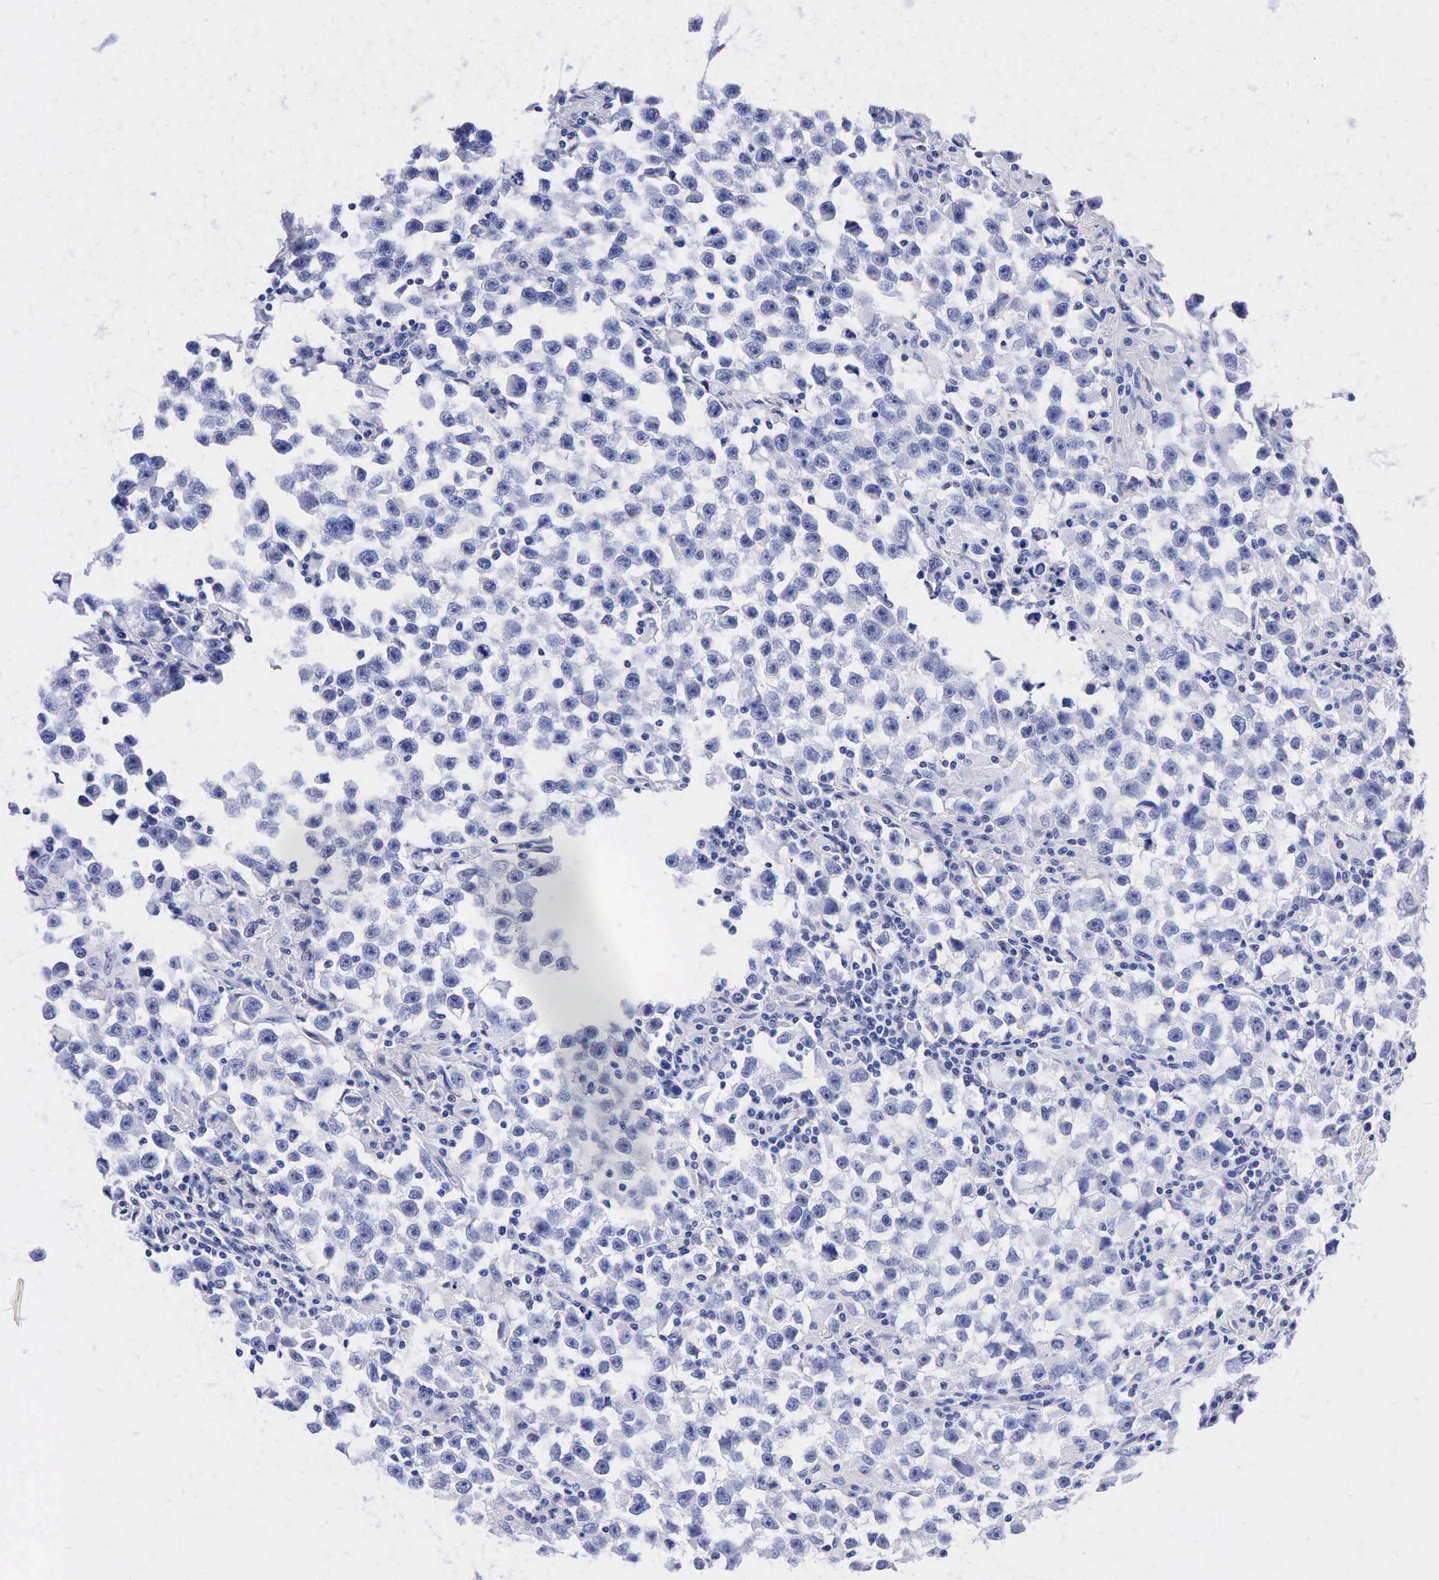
{"staining": {"intensity": "negative", "quantity": "none", "location": "none"}, "tissue": "testis cancer", "cell_type": "Tumor cells", "image_type": "cancer", "snomed": [{"axis": "morphology", "description": "Seminoma, NOS"}, {"axis": "topography", "description": "Testis"}], "caption": "IHC photomicrograph of neoplastic tissue: human testis seminoma stained with DAB displays no significant protein staining in tumor cells.", "gene": "PTH", "patient": {"sex": "male", "age": 33}}